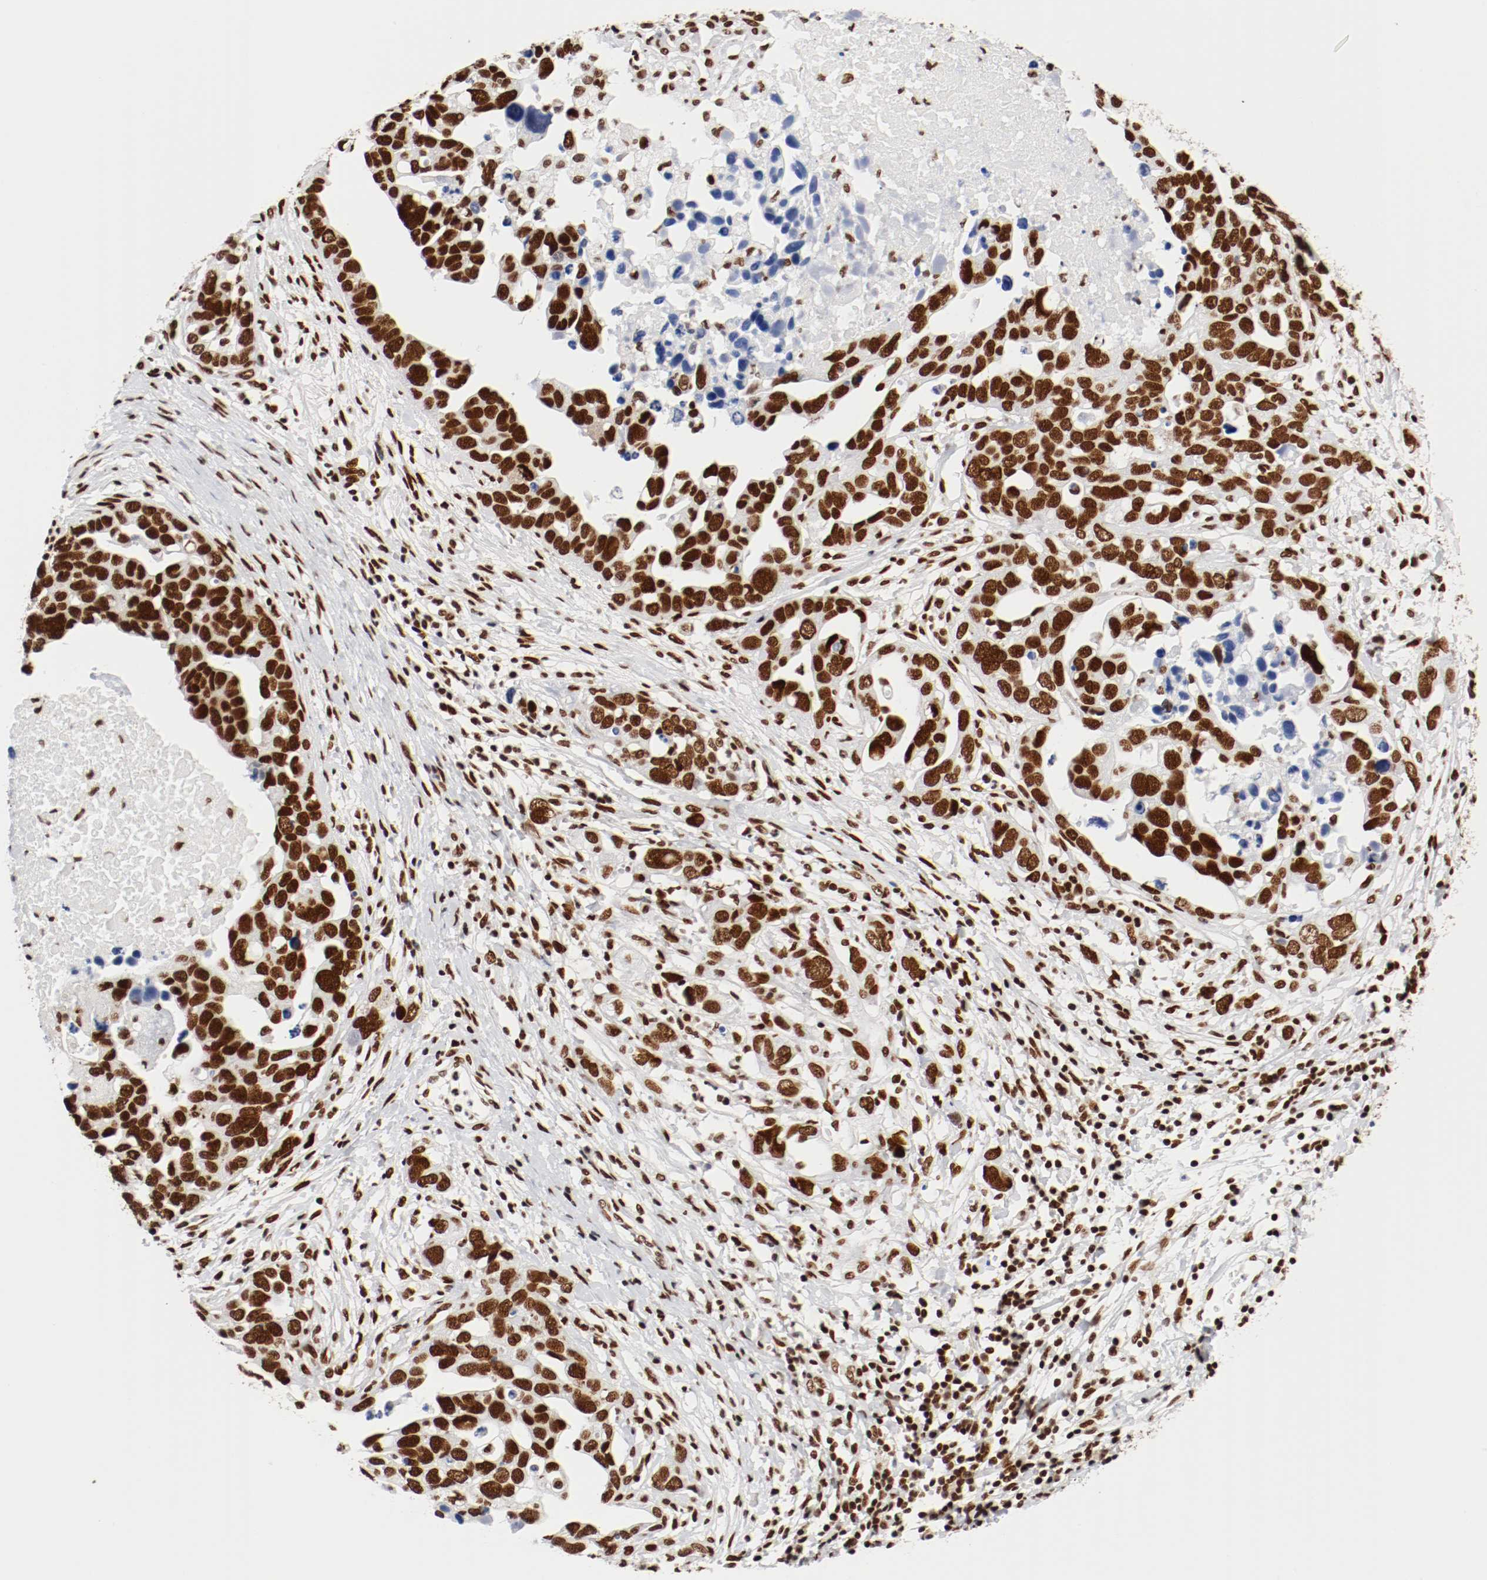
{"staining": {"intensity": "strong", "quantity": ">75%", "location": "nuclear"}, "tissue": "ovarian cancer", "cell_type": "Tumor cells", "image_type": "cancer", "snomed": [{"axis": "morphology", "description": "Cystadenocarcinoma, serous, NOS"}, {"axis": "topography", "description": "Ovary"}], "caption": "High-magnification brightfield microscopy of ovarian cancer (serous cystadenocarcinoma) stained with DAB (brown) and counterstained with hematoxylin (blue). tumor cells exhibit strong nuclear staining is identified in about>75% of cells.", "gene": "CTBP1", "patient": {"sex": "female", "age": 54}}